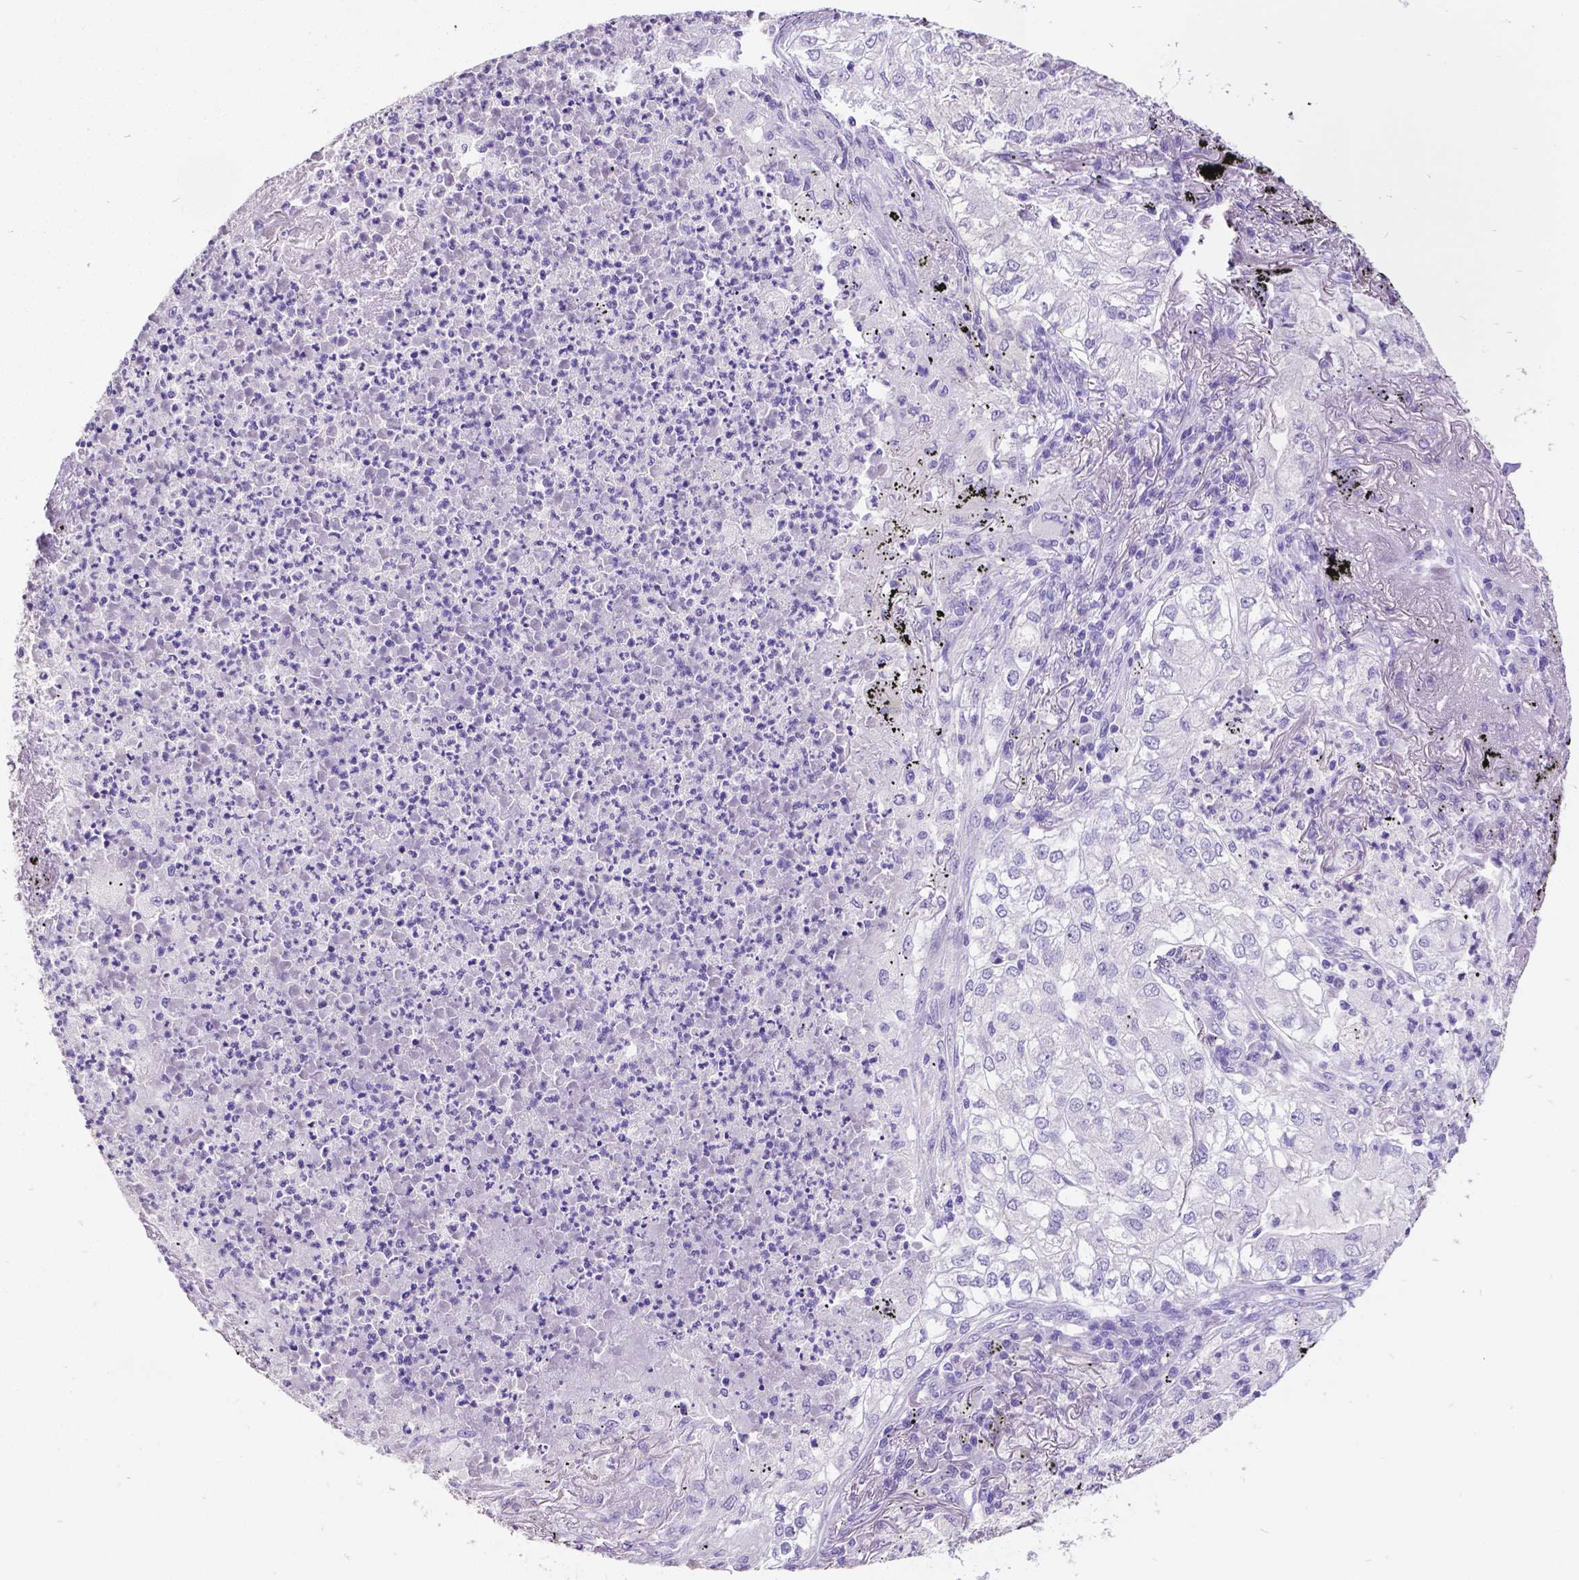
{"staining": {"intensity": "negative", "quantity": "none", "location": "none"}, "tissue": "lung cancer", "cell_type": "Tumor cells", "image_type": "cancer", "snomed": [{"axis": "morphology", "description": "Adenocarcinoma, NOS"}, {"axis": "topography", "description": "Lung"}], "caption": "Lung cancer (adenocarcinoma) was stained to show a protein in brown. There is no significant staining in tumor cells.", "gene": "SATB2", "patient": {"sex": "female", "age": 73}}